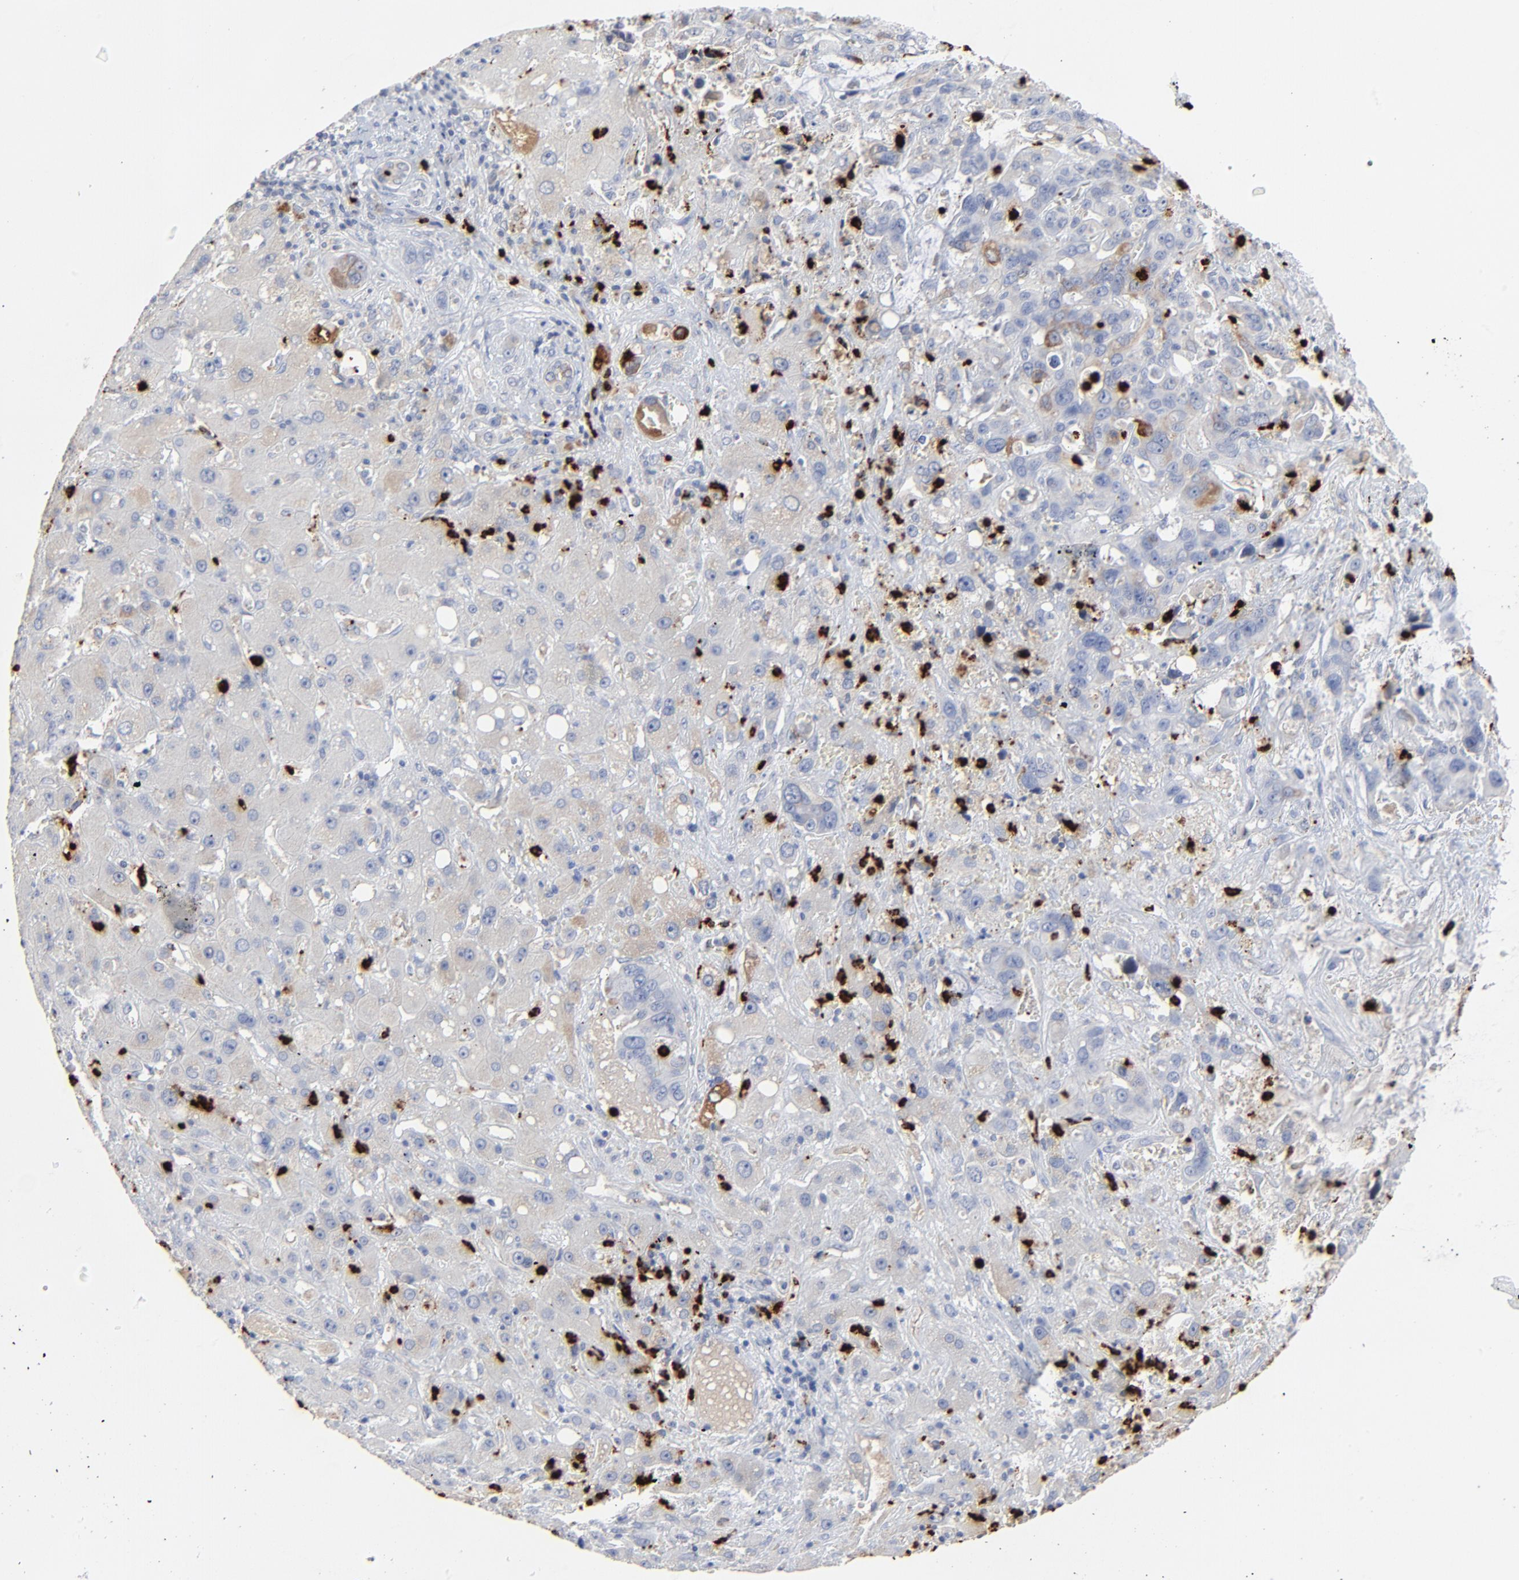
{"staining": {"intensity": "weak", "quantity": "25%-75%", "location": "cytoplasmic/membranous"}, "tissue": "liver cancer", "cell_type": "Tumor cells", "image_type": "cancer", "snomed": [{"axis": "morphology", "description": "Cholangiocarcinoma"}, {"axis": "topography", "description": "Liver"}], "caption": "Immunohistochemical staining of liver cancer demonstrates weak cytoplasmic/membranous protein positivity in about 25%-75% of tumor cells.", "gene": "LCN2", "patient": {"sex": "female", "age": 65}}